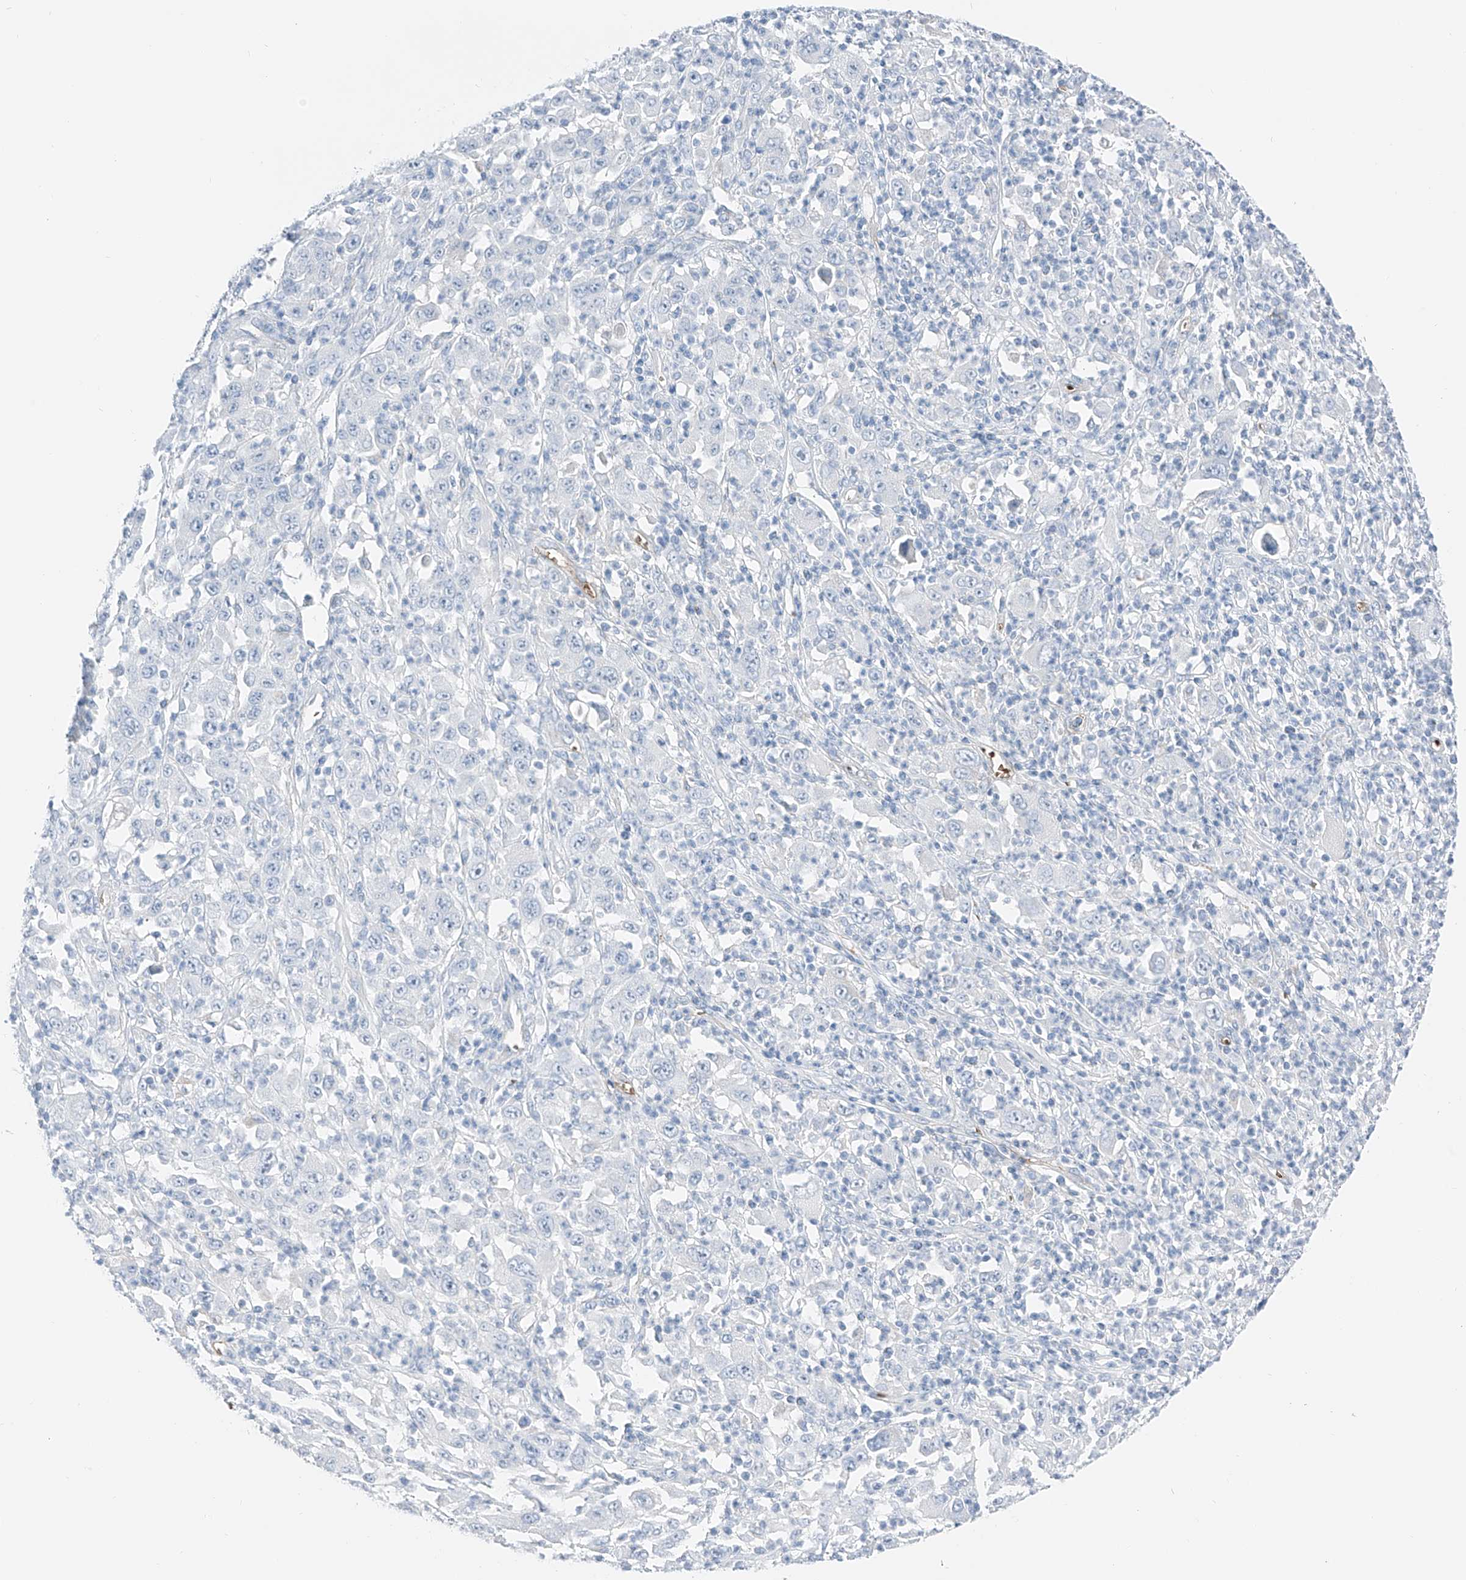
{"staining": {"intensity": "negative", "quantity": "none", "location": "none"}, "tissue": "melanoma", "cell_type": "Tumor cells", "image_type": "cancer", "snomed": [{"axis": "morphology", "description": "Malignant melanoma, Metastatic site"}, {"axis": "topography", "description": "Skin"}], "caption": "IHC image of melanoma stained for a protein (brown), which exhibits no expression in tumor cells.", "gene": "PRSS23", "patient": {"sex": "female", "age": 56}}